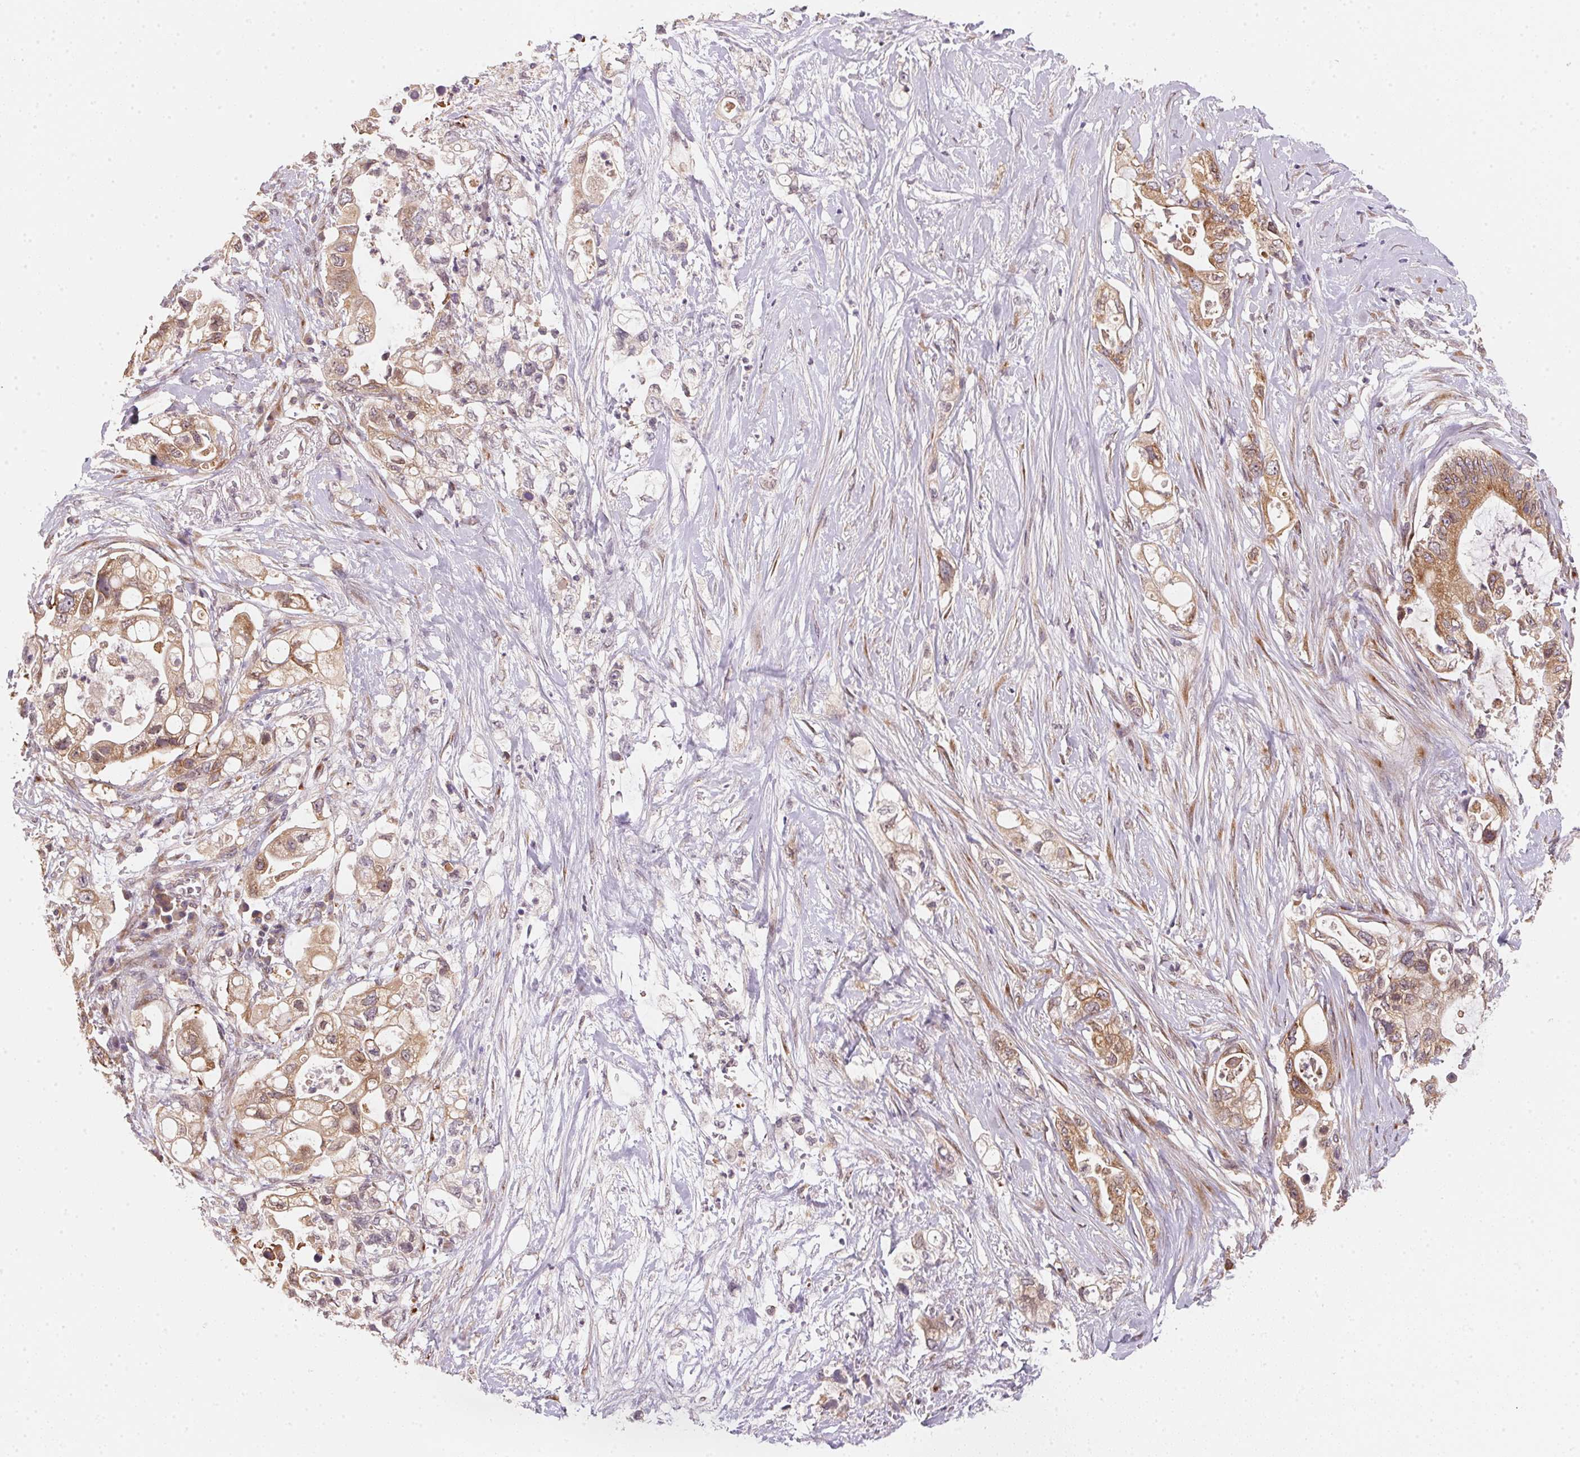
{"staining": {"intensity": "moderate", "quantity": ">75%", "location": "cytoplasmic/membranous"}, "tissue": "pancreatic cancer", "cell_type": "Tumor cells", "image_type": "cancer", "snomed": [{"axis": "morphology", "description": "Adenocarcinoma, NOS"}, {"axis": "topography", "description": "Pancreas"}], "caption": "Moderate cytoplasmic/membranous protein expression is identified in about >75% of tumor cells in pancreatic cancer.", "gene": "EI24", "patient": {"sex": "female", "age": 72}}